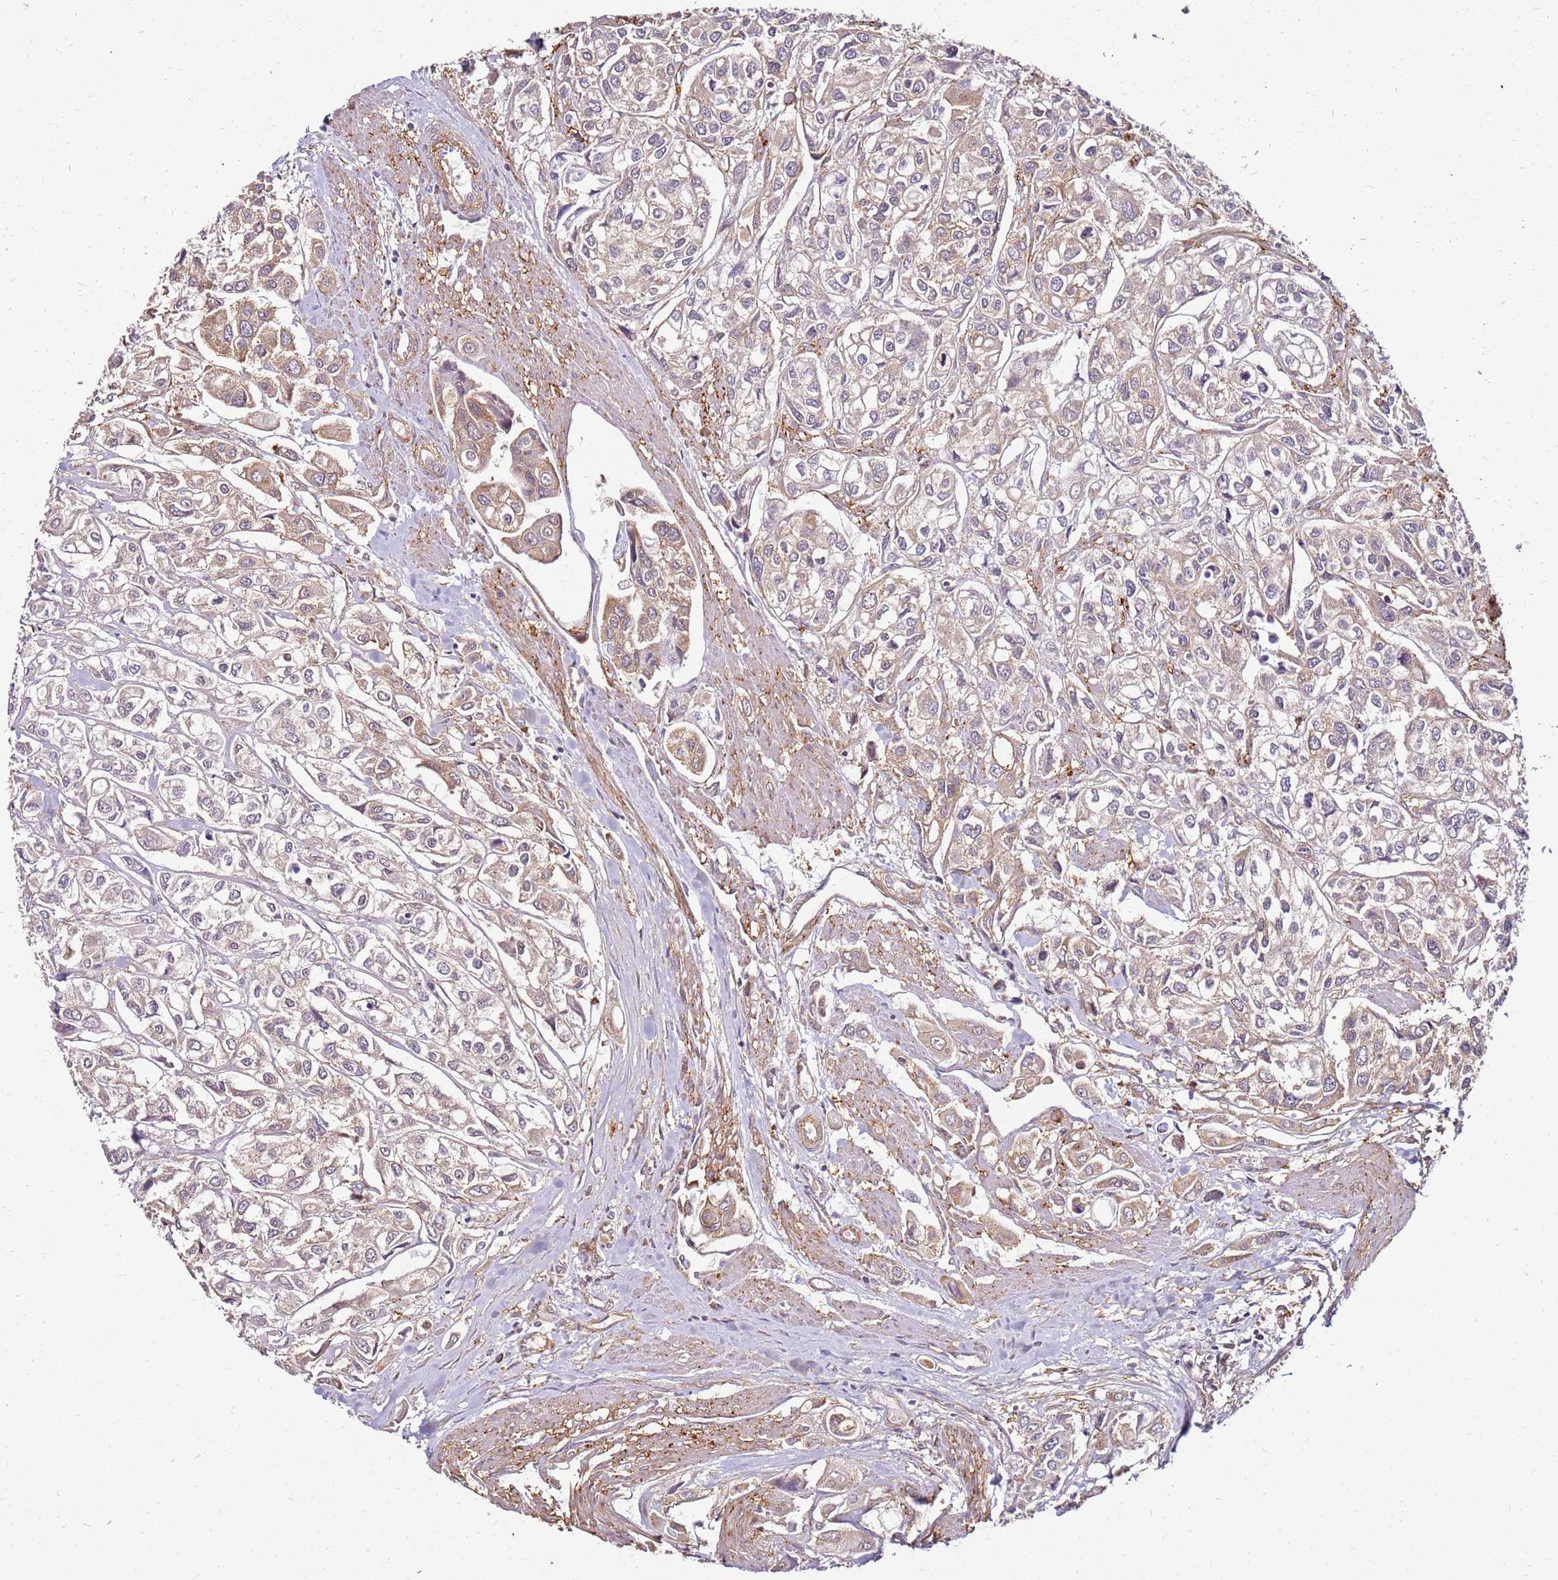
{"staining": {"intensity": "weak", "quantity": ">75%", "location": "cytoplasmic/membranous"}, "tissue": "urothelial cancer", "cell_type": "Tumor cells", "image_type": "cancer", "snomed": [{"axis": "morphology", "description": "Urothelial carcinoma, High grade"}, {"axis": "topography", "description": "Urinary bladder"}], "caption": "A photomicrograph of urothelial carcinoma (high-grade) stained for a protein demonstrates weak cytoplasmic/membranous brown staining in tumor cells. Immunohistochemistry (ihc) stains the protein in brown and the nuclei are stained blue.", "gene": "PIH1D1", "patient": {"sex": "male", "age": 67}}